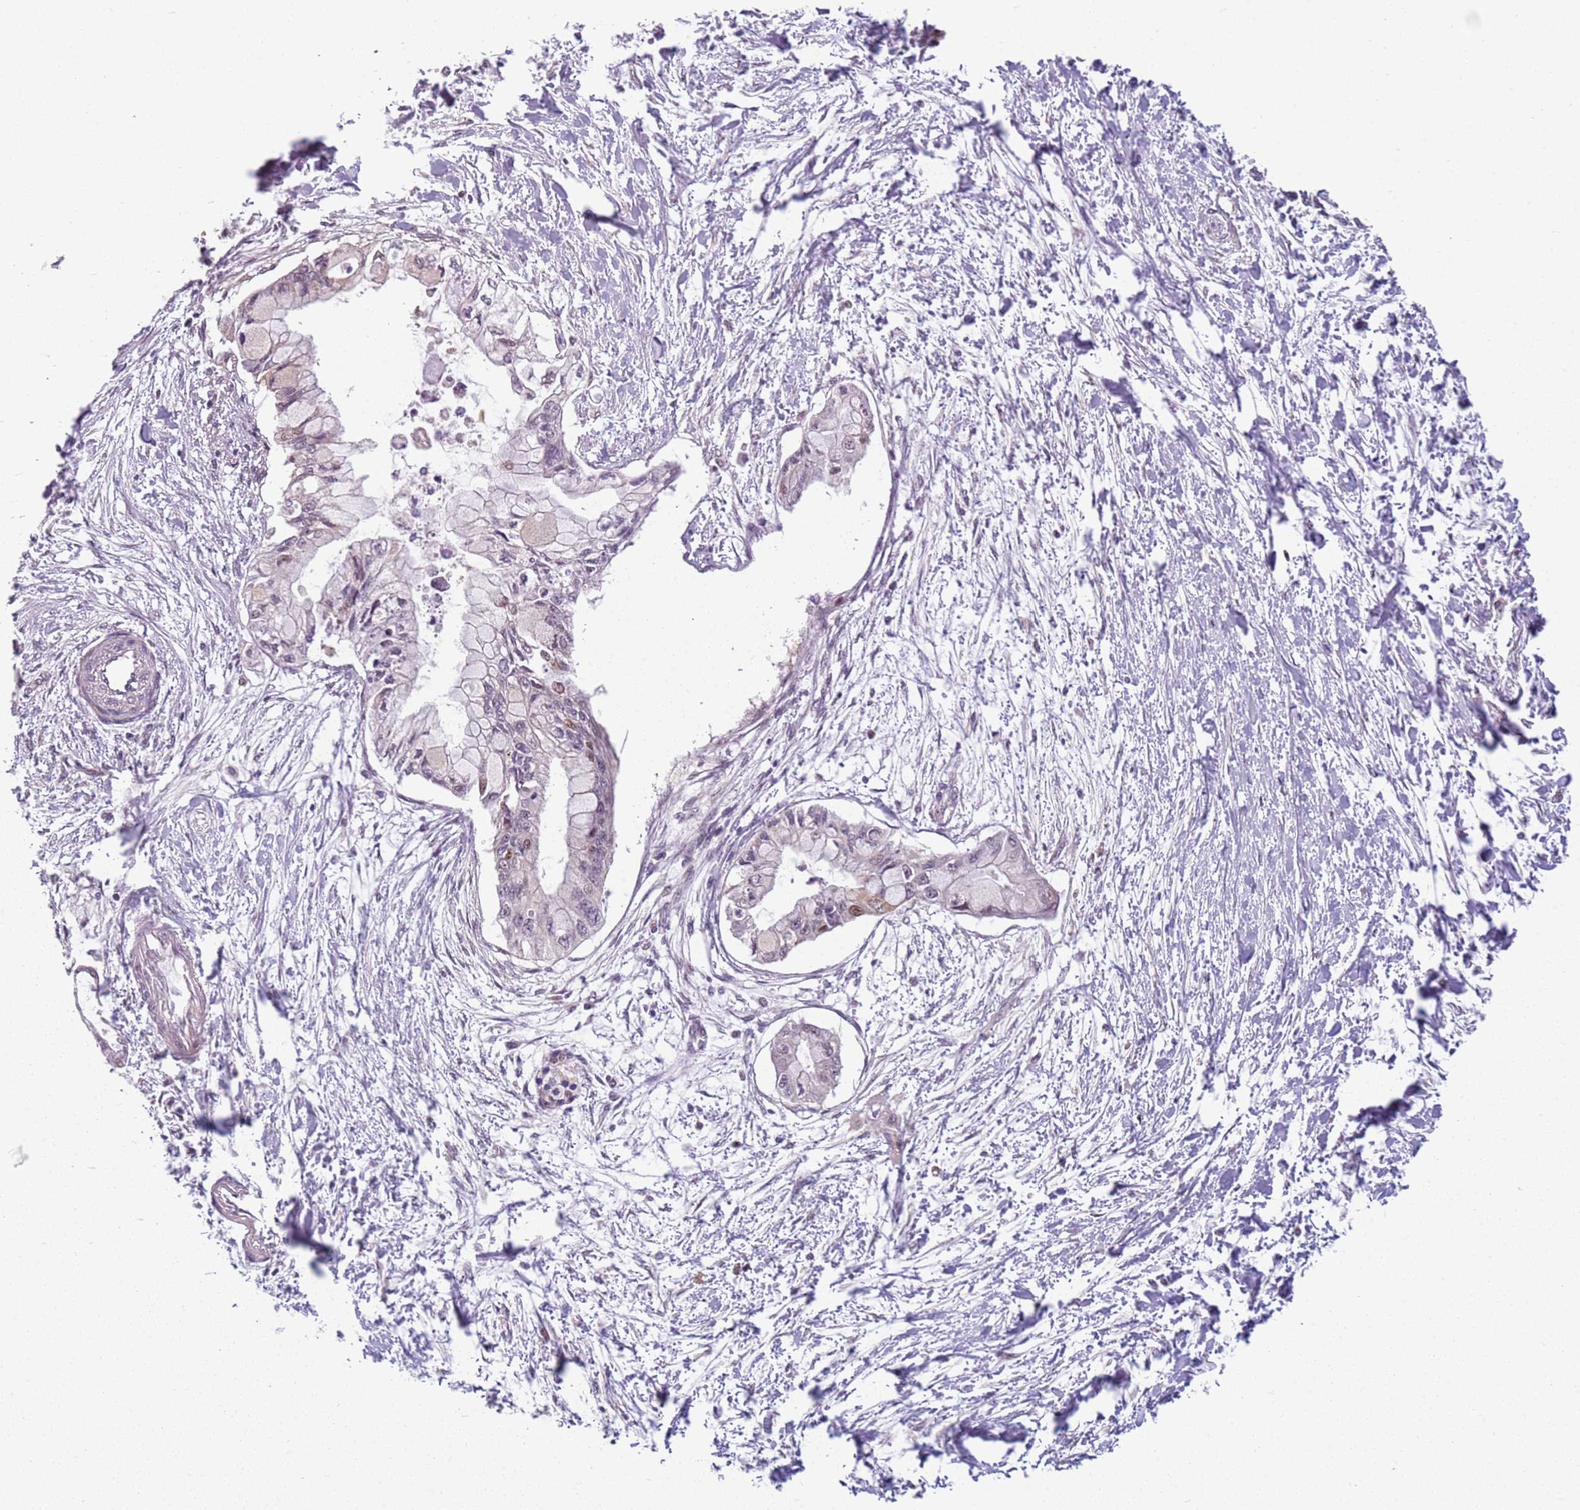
{"staining": {"intensity": "weak", "quantity": "<25%", "location": "cytoplasmic/membranous"}, "tissue": "pancreatic cancer", "cell_type": "Tumor cells", "image_type": "cancer", "snomed": [{"axis": "morphology", "description": "Adenocarcinoma, NOS"}, {"axis": "topography", "description": "Pancreas"}], "caption": "This photomicrograph is of adenocarcinoma (pancreatic) stained with IHC to label a protein in brown with the nuclei are counter-stained blue. There is no expression in tumor cells.", "gene": "CHURC1", "patient": {"sex": "male", "age": 48}}